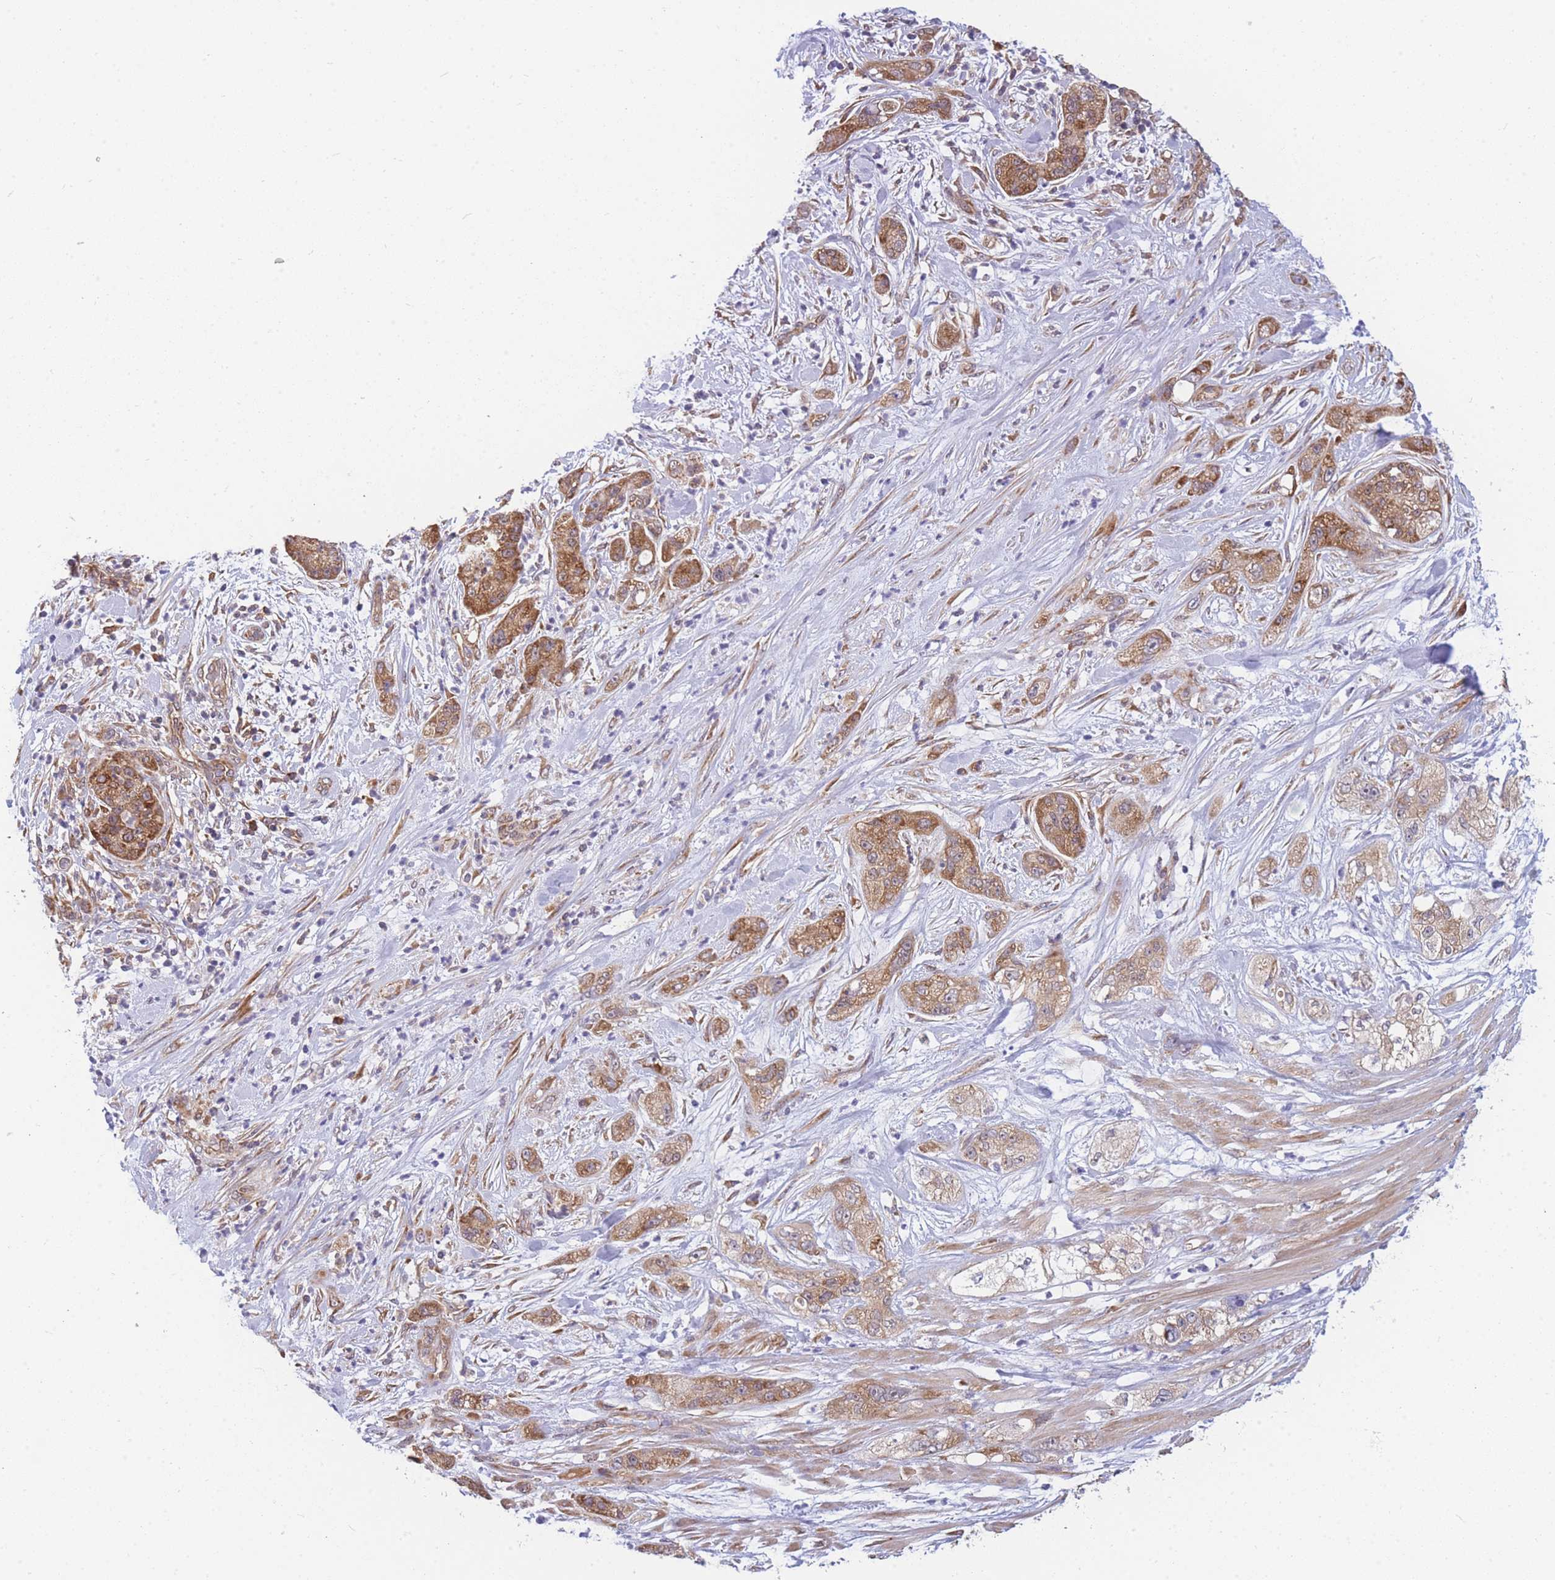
{"staining": {"intensity": "moderate", "quantity": ">75%", "location": "cytoplasmic/membranous"}, "tissue": "pancreatic cancer", "cell_type": "Tumor cells", "image_type": "cancer", "snomed": [{"axis": "morphology", "description": "Adenocarcinoma, NOS"}, {"axis": "topography", "description": "Pancreas"}], "caption": "A photomicrograph of human pancreatic cancer (adenocarcinoma) stained for a protein shows moderate cytoplasmic/membranous brown staining in tumor cells.", "gene": "MRPL23", "patient": {"sex": "female", "age": 78}}